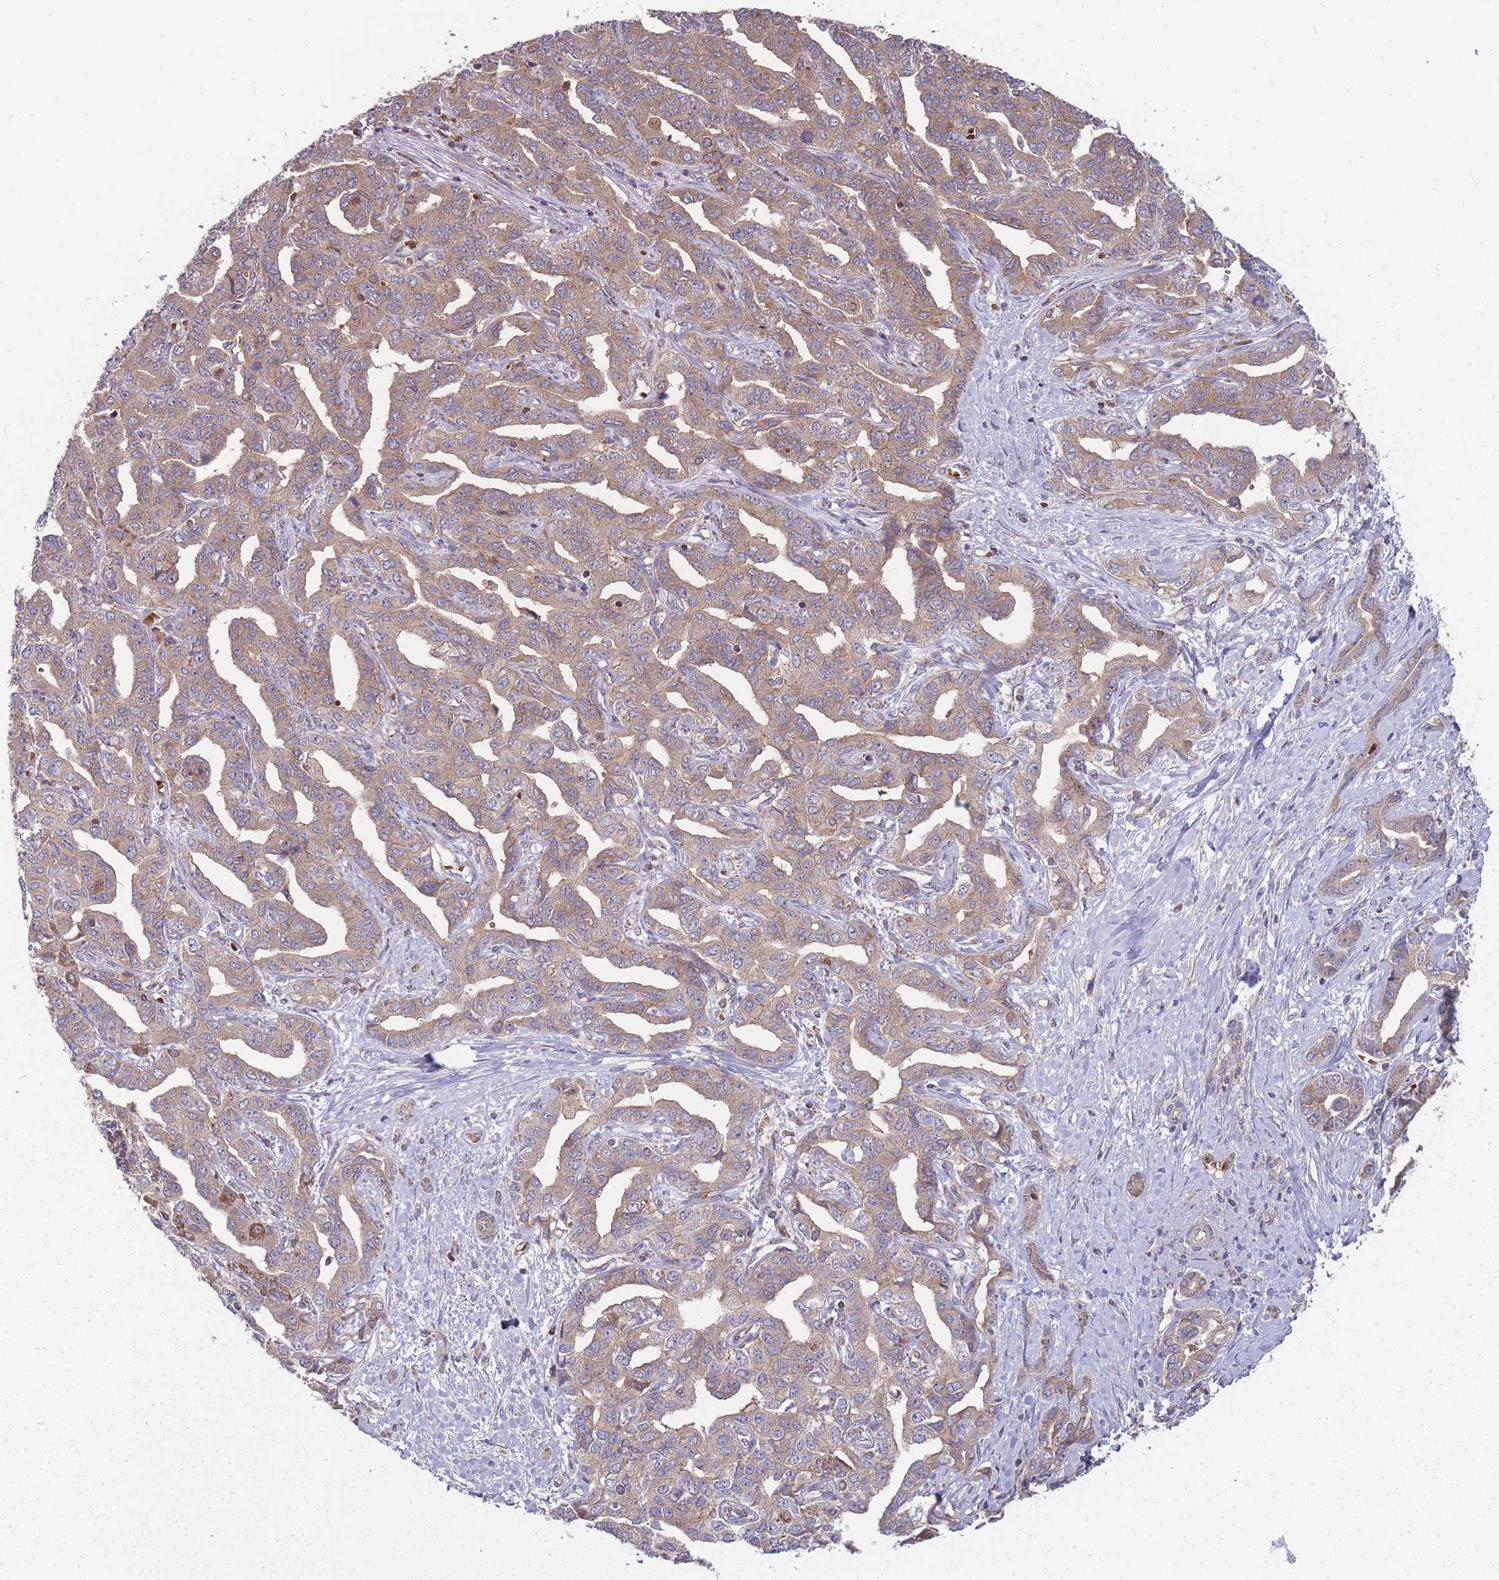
{"staining": {"intensity": "moderate", "quantity": ">75%", "location": "cytoplasmic/membranous"}, "tissue": "liver cancer", "cell_type": "Tumor cells", "image_type": "cancer", "snomed": [{"axis": "morphology", "description": "Cholangiocarcinoma"}, {"axis": "topography", "description": "Liver"}], "caption": "Moderate cytoplasmic/membranous staining for a protein is seen in about >75% of tumor cells of liver cholangiocarcinoma using IHC.", "gene": "SLC35B4", "patient": {"sex": "male", "age": 59}}